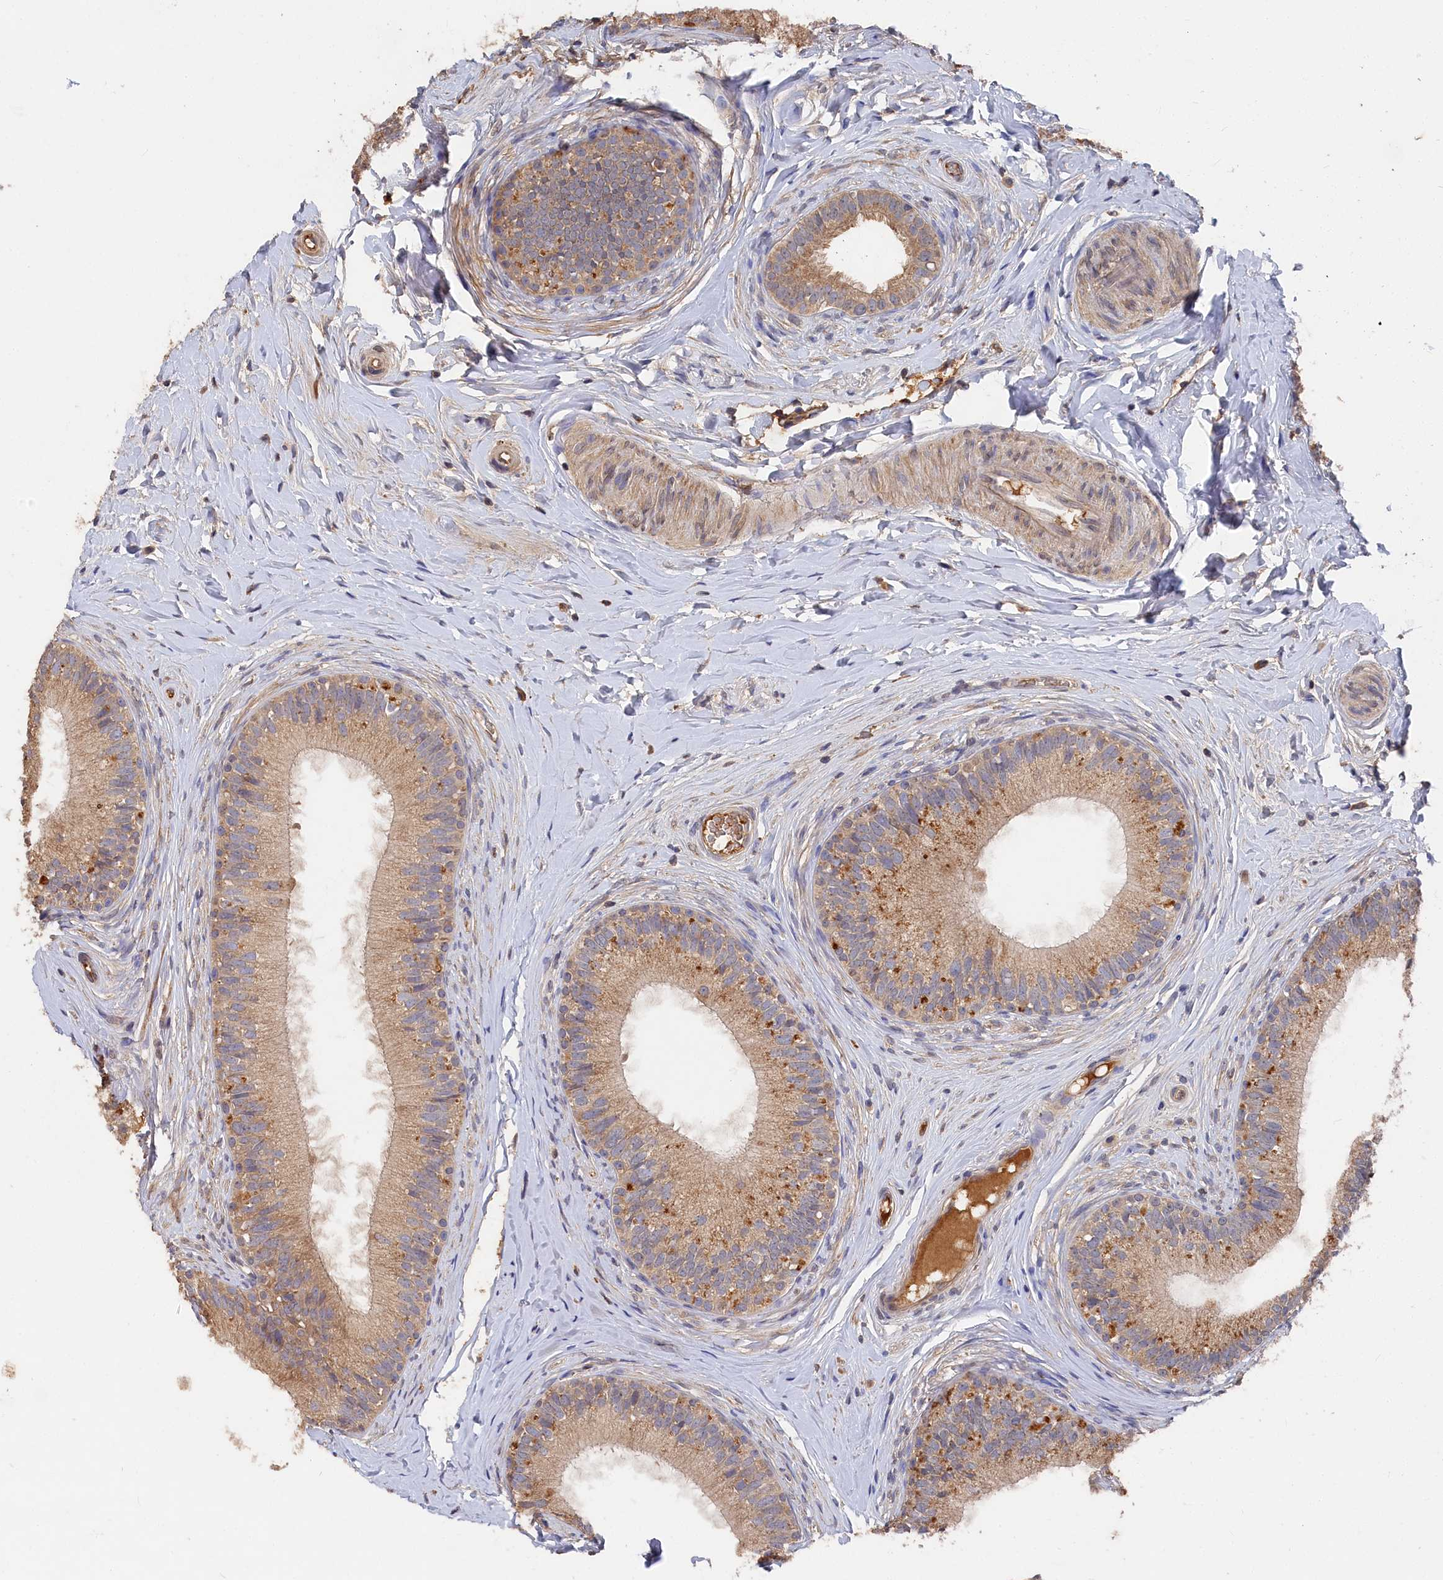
{"staining": {"intensity": "weak", "quantity": ">75%", "location": "cytoplasmic/membranous"}, "tissue": "epididymis", "cell_type": "Glandular cells", "image_type": "normal", "snomed": [{"axis": "morphology", "description": "Normal tissue, NOS"}, {"axis": "topography", "description": "Epididymis"}], "caption": "IHC micrograph of benign human epididymis stained for a protein (brown), which demonstrates low levels of weak cytoplasmic/membranous staining in about >75% of glandular cells.", "gene": "DHRS11", "patient": {"sex": "male", "age": 33}}